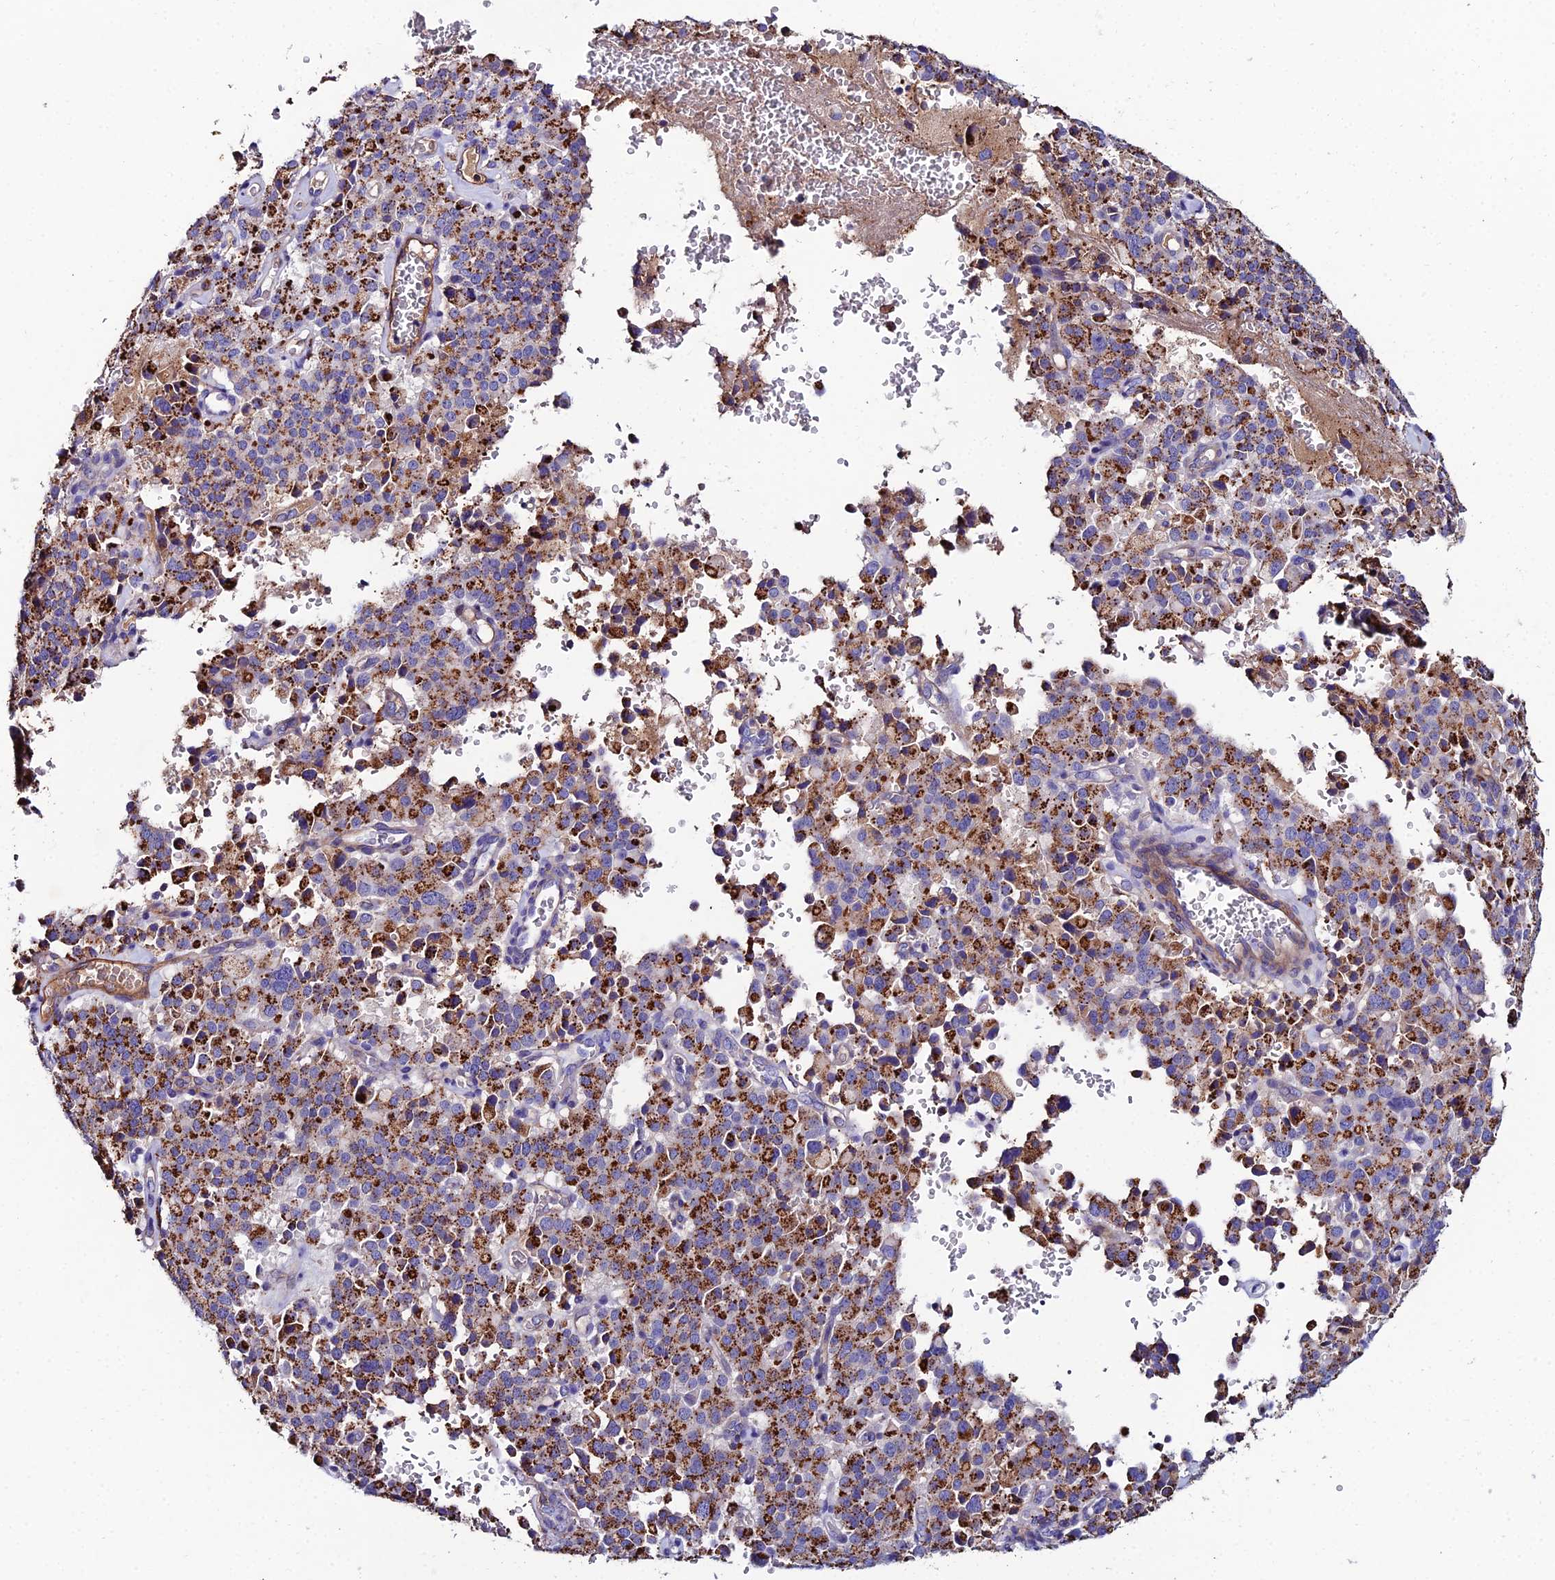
{"staining": {"intensity": "strong", "quantity": ">75%", "location": "cytoplasmic/membranous"}, "tissue": "pancreatic cancer", "cell_type": "Tumor cells", "image_type": "cancer", "snomed": [{"axis": "morphology", "description": "Adenocarcinoma, NOS"}, {"axis": "topography", "description": "Pancreas"}], "caption": "Immunohistochemical staining of human adenocarcinoma (pancreatic) exhibits high levels of strong cytoplasmic/membranous staining in approximately >75% of tumor cells.", "gene": "C6", "patient": {"sex": "male", "age": 65}}